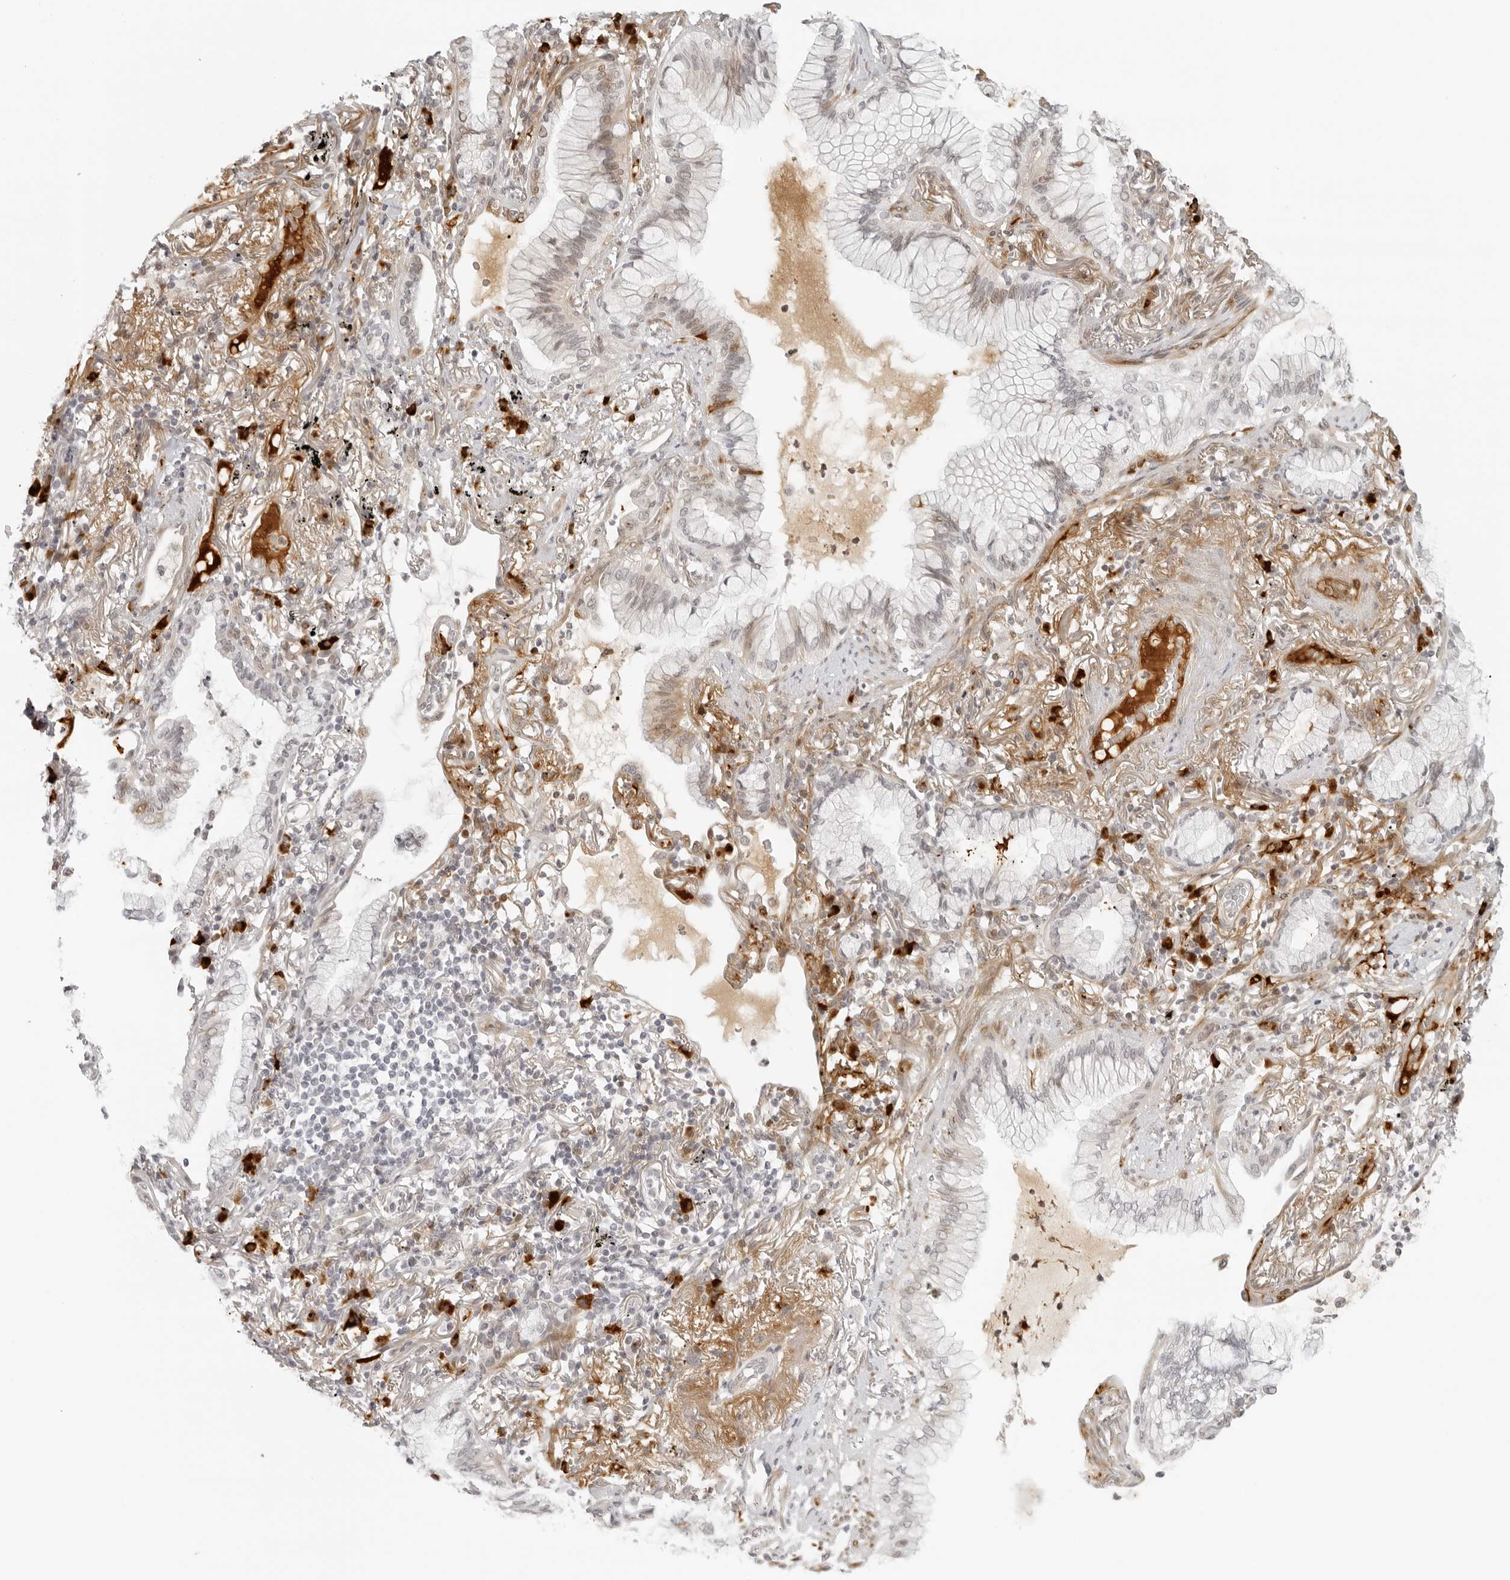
{"staining": {"intensity": "weak", "quantity": "<25%", "location": "nuclear"}, "tissue": "lung cancer", "cell_type": "Tumor cells", "image_type": "cancer", "snomed": [{"axis": "morphology", "description": "Adenocarcinoma, NOS"}, {"axis": "topography", "description": "Lung"}], "caption": "Immunohistochemistry micrograph of adenocarcinoma (lung) stained for a protein (brown), which displays no expression in tumor cells.", "gene": "ZNF678", "patient": {"sex": "female", "age": 70}}